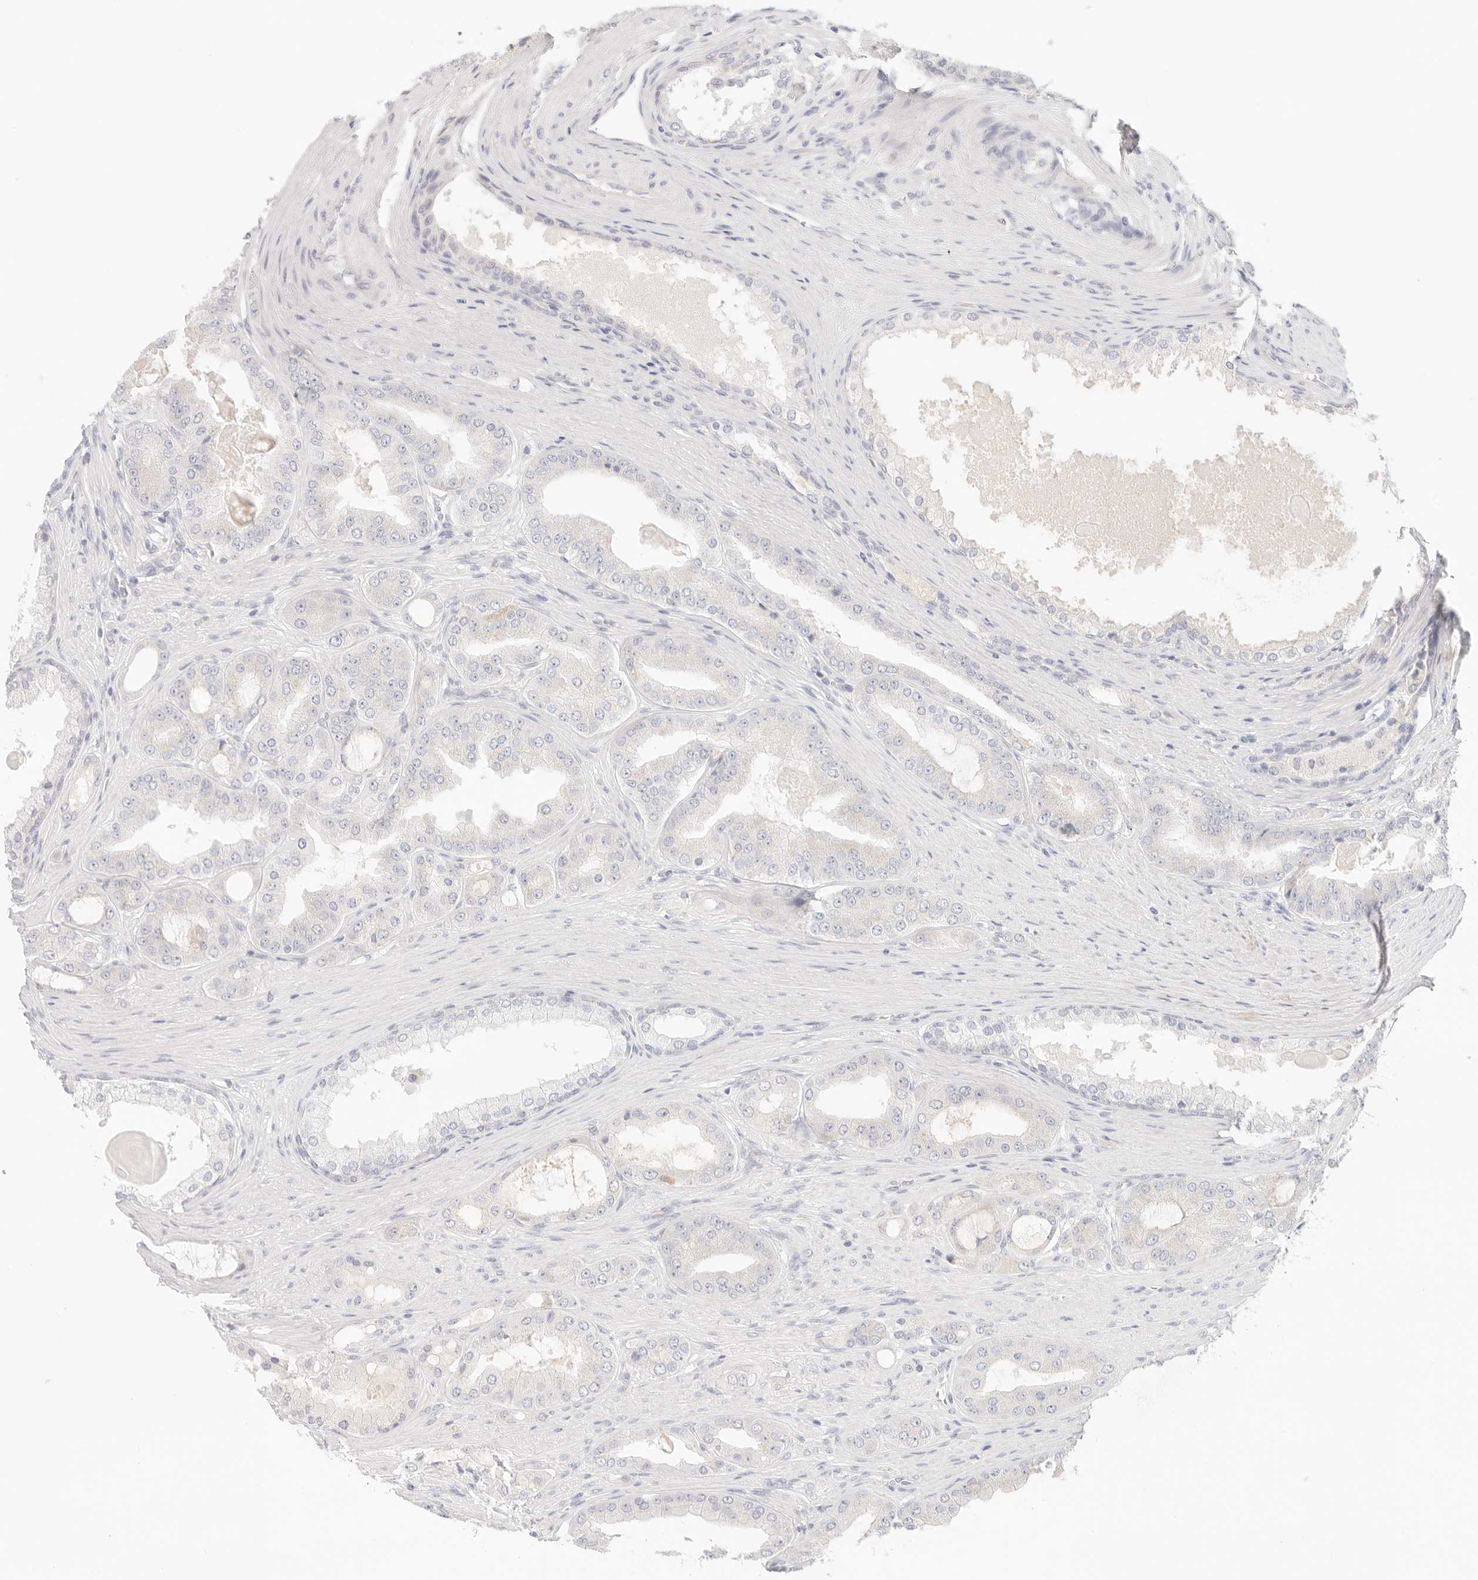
{"staining": {"intensity": "negative", "quantity": "none", "location": "none"}, "tissue": "prostate cancer", "cell_type": "Tumor cells", "image_type": "cancer", "snomed": [{"axis": "morphology", "description": "Adenocarcinoma, High grade"}, {"axis": "topography", "description": "Prostate"}], "caption": "This is an IHC histopathology image of human high-grade adenocarcinoma (prostate). There is no expression in tumor cells.", "gene": "SPHK1", "patient": {"sex": "male", "age": 60}}